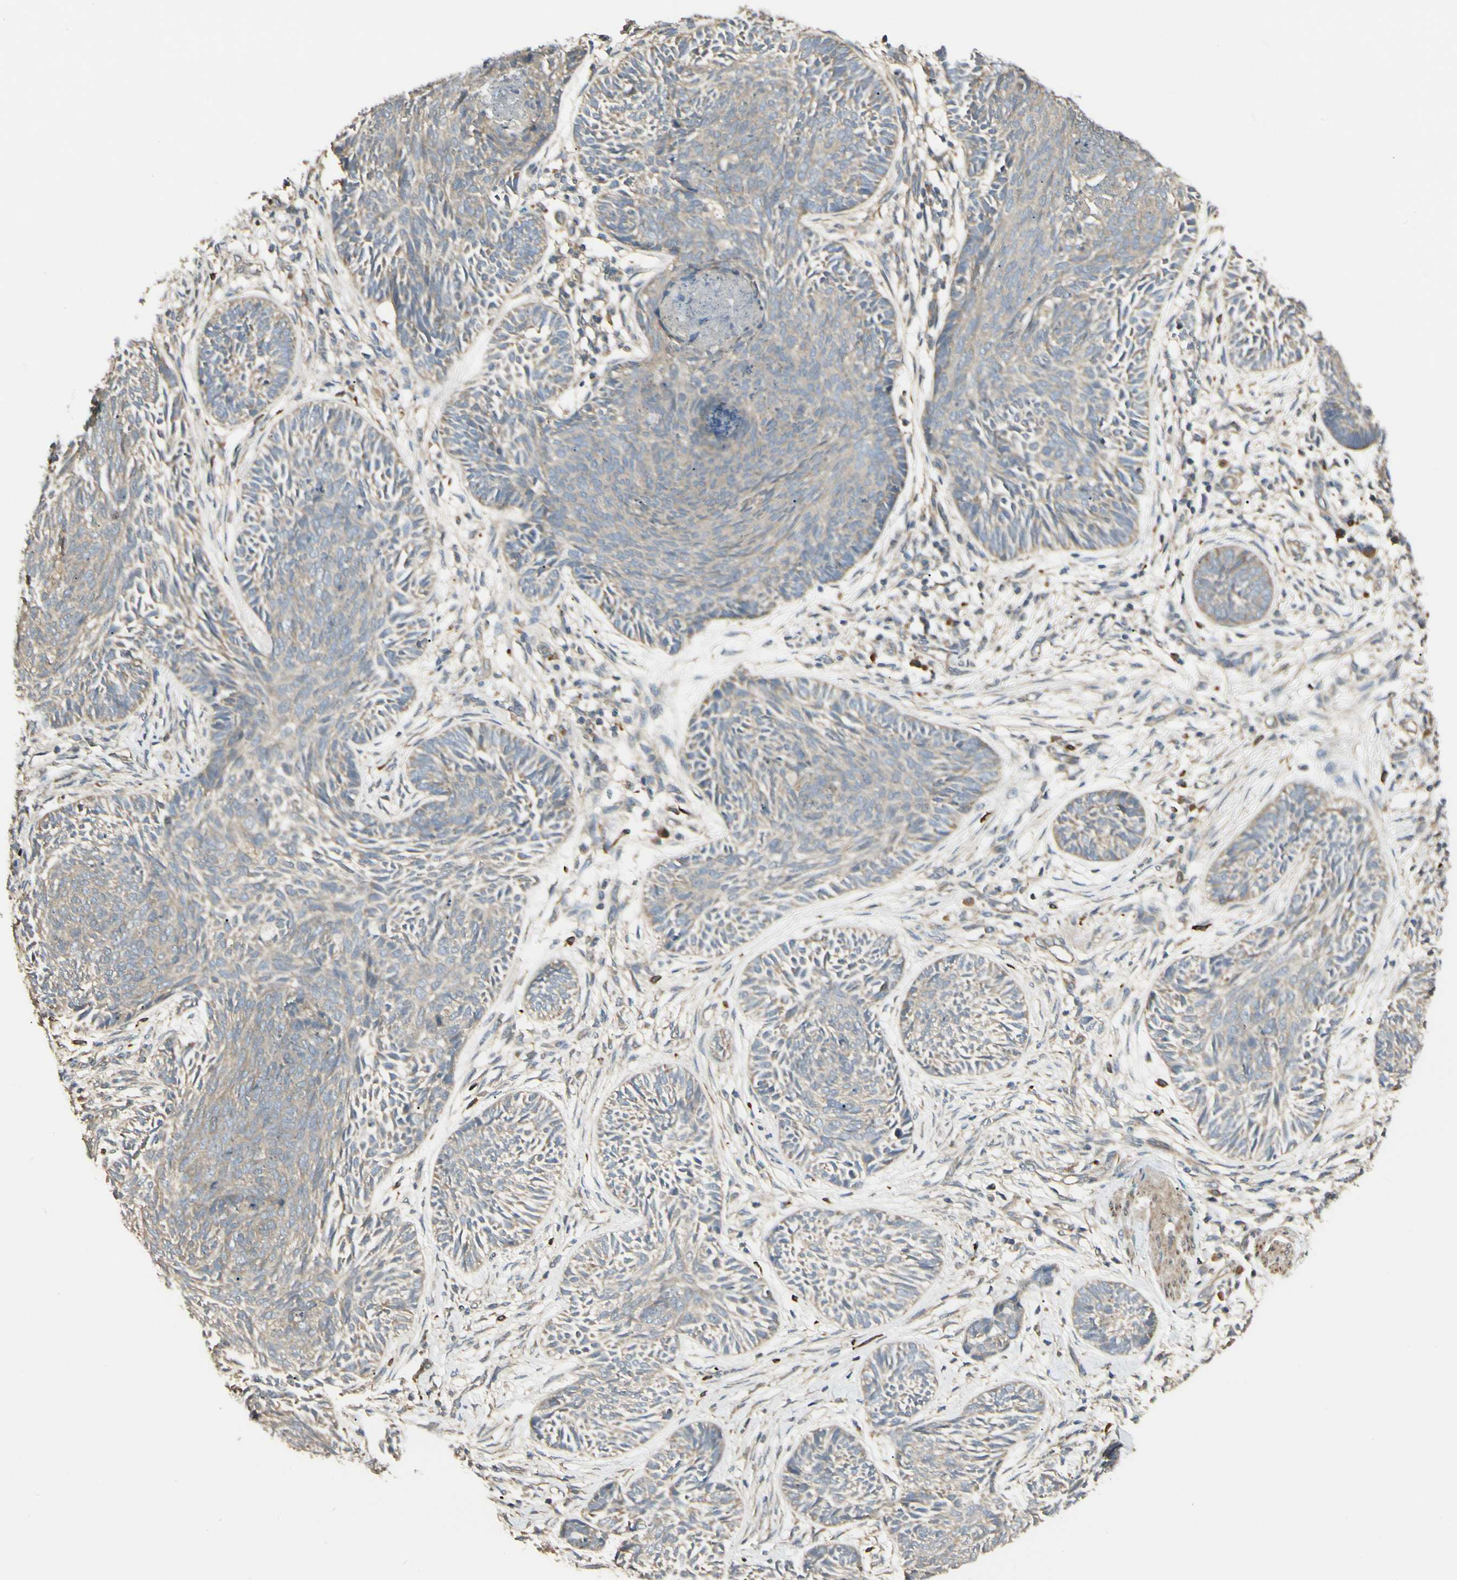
{"staining": {"intensity": "weak", "quantity": ">75%", "location": "cytoplasmic/membranous"}, "tissue": "skin cancer", "cell_type": "Tumor cells", "image_type": "cancer", "snomed": [{"axis": "morphology", "description": "Papilloma, NOS"}, {"axis": "morphology", "description": "Basal cell carcinoma"}, {"axis": "topography", "description": "Skin"}], "caption": "Skin papilloma was stained to show a protein in brown. There is low levels of weak cytoplasmic/membranous expression in approximately >75% of tumor cells.", "gene": "IRAG1", "patient": {"sex": "male", "age": 87}}